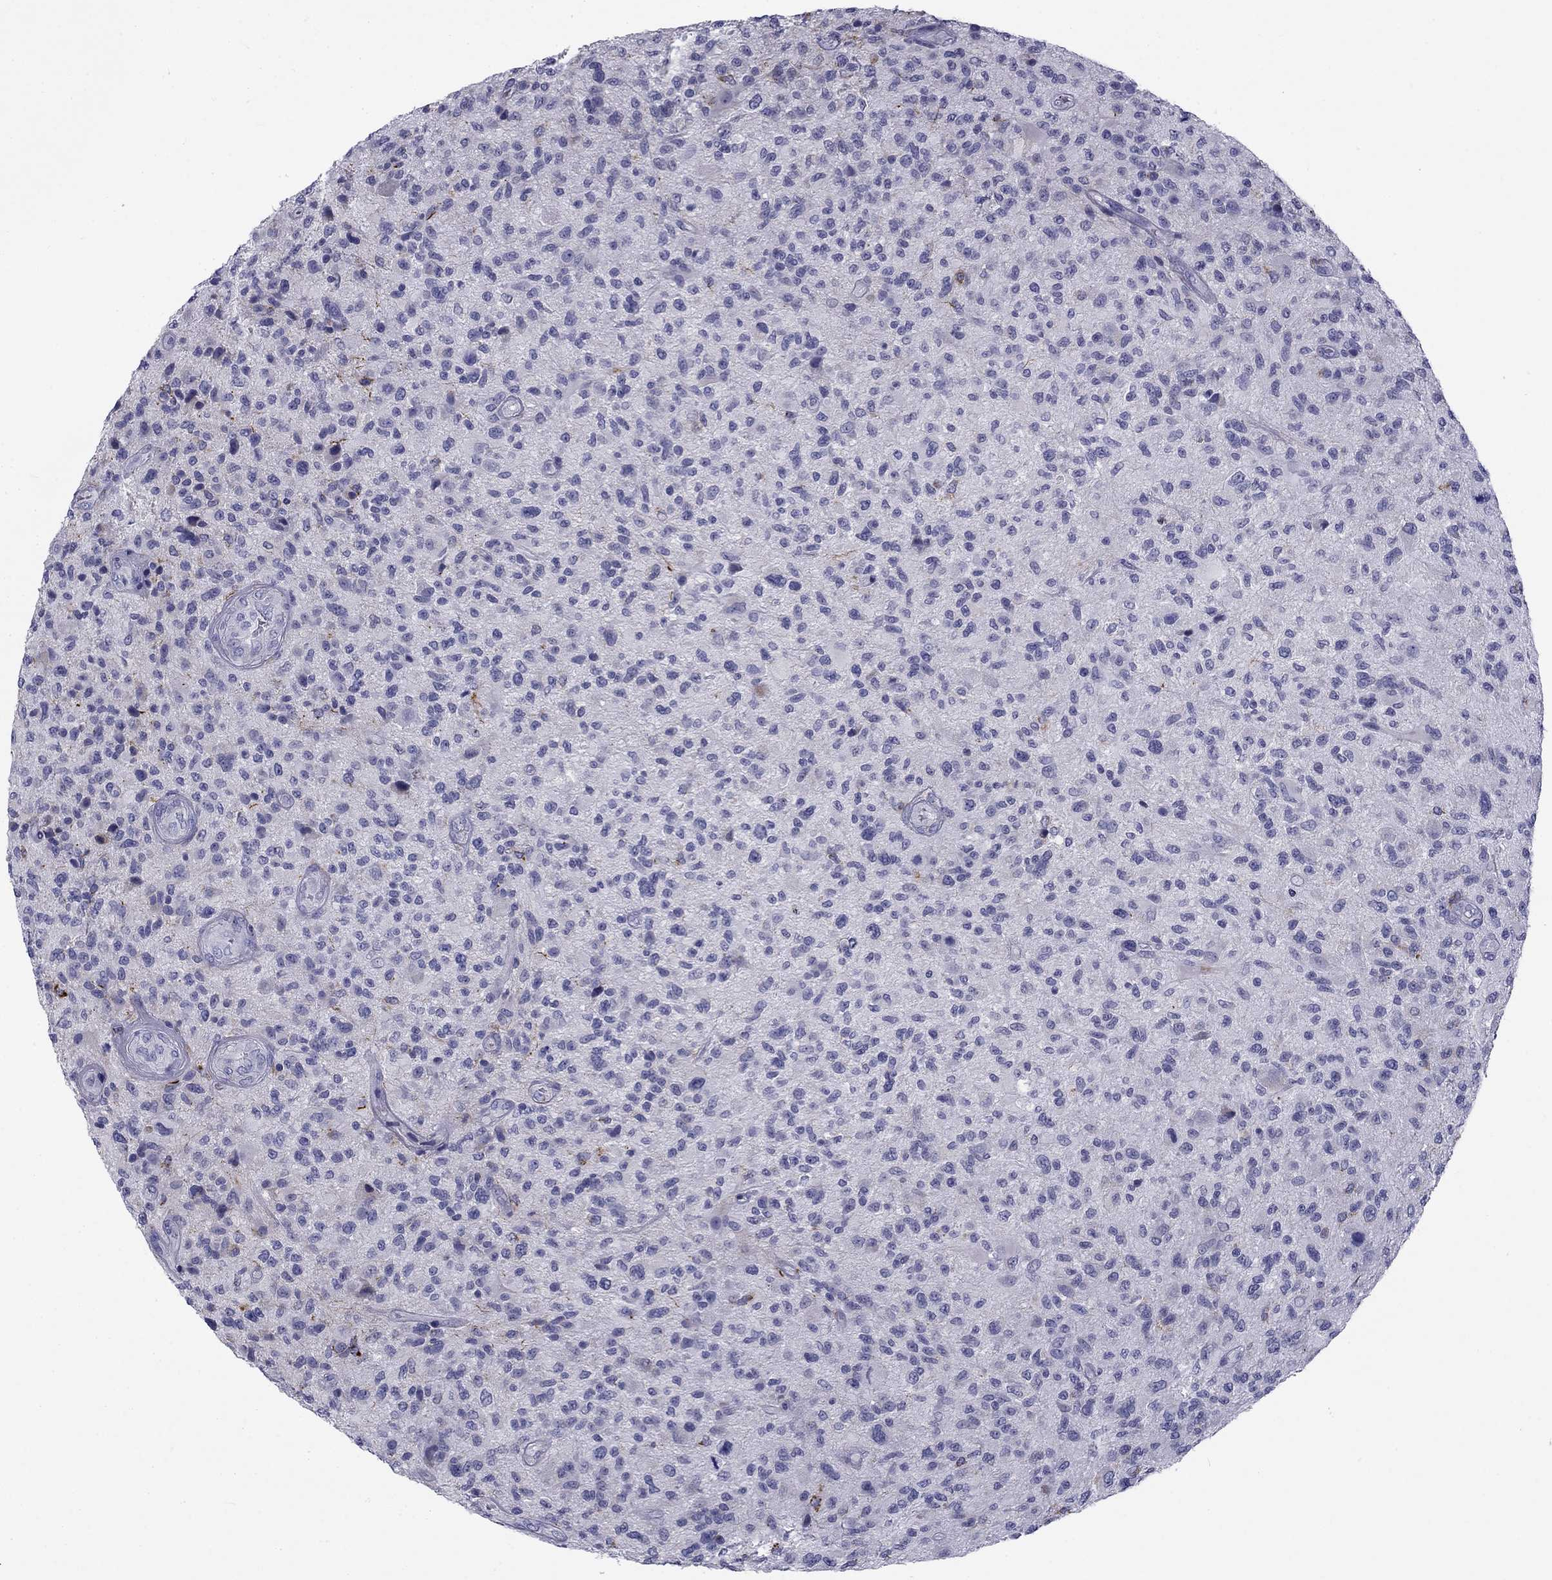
{"staining": {"intensity": "negative", "quantity": "none", "location": "none"}, "tissue": "glioma", "cell_type": "Tumor cells", "image_type": "cancer", "snomed": [{"axis": "morphology", "description": "Glioma, malignant, High grade"}, {"axis": "topography", "description": "Brain"}], "caption": "Immunohistochemistry (IHC) of human glioma shows no staining in tumor cells.", "gene": "CLPSL2", "patient": {"sex": "male", "age": 47}}